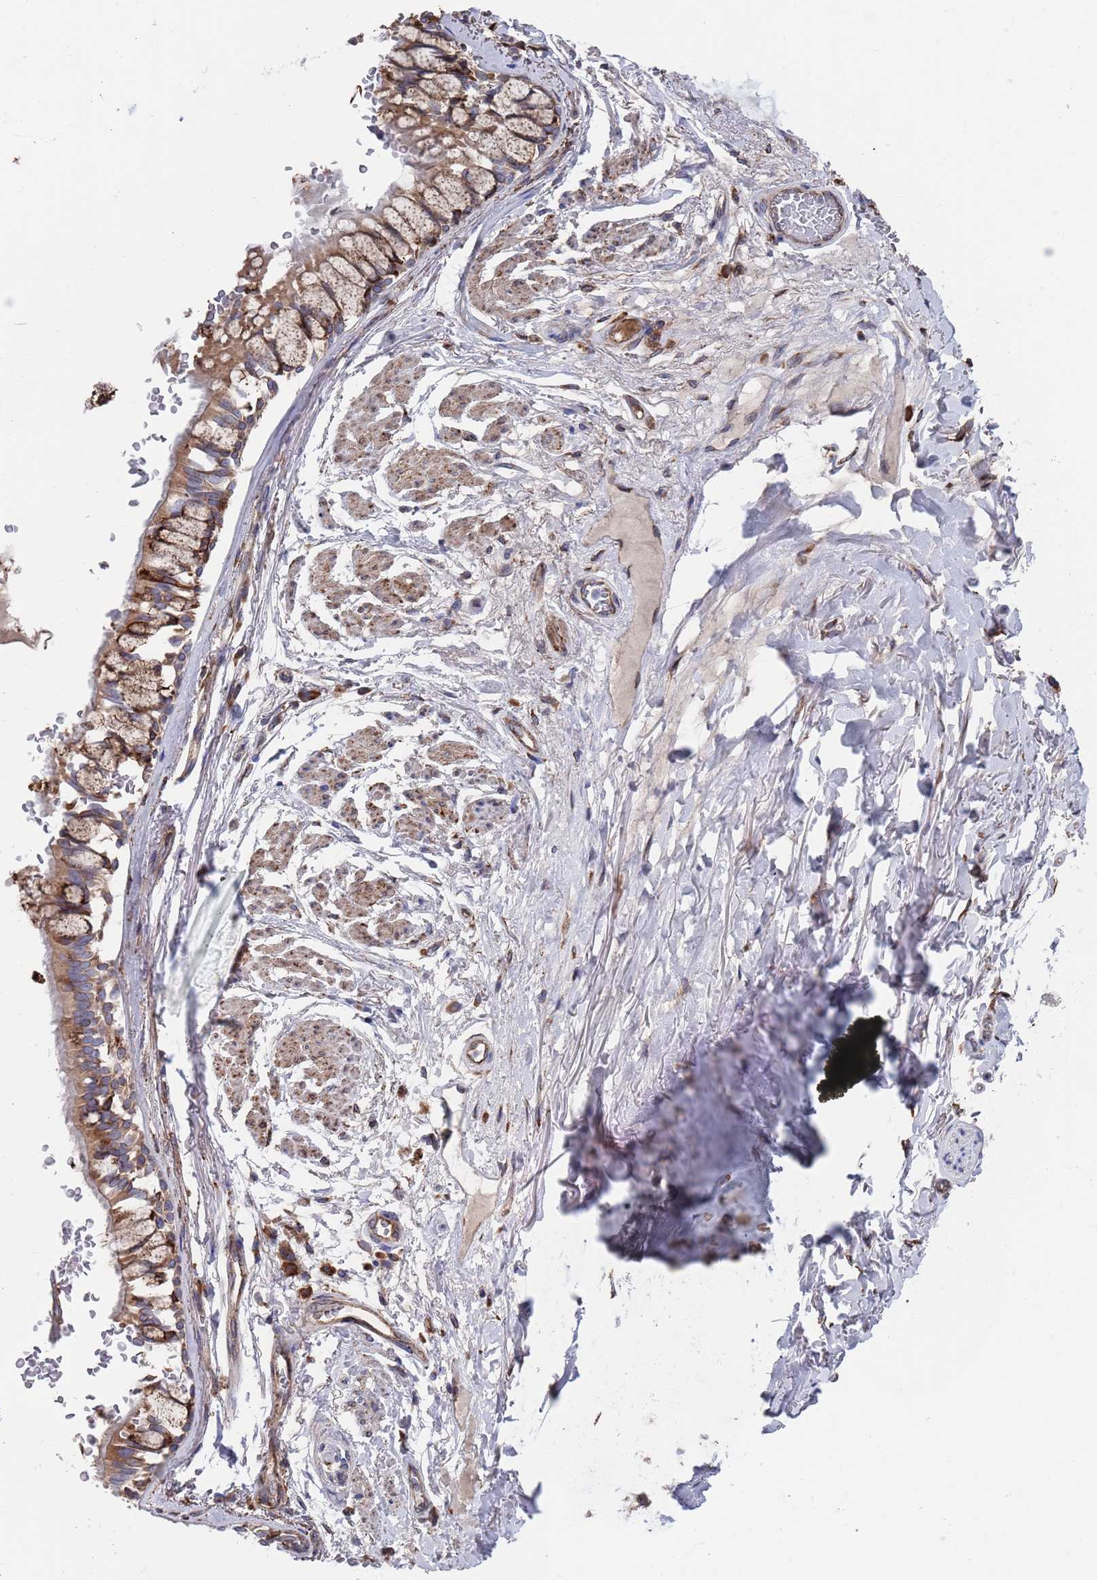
{"staining": {"intensity": "moderate", "quantity": ">75%", "location": "cytoplasmic/membranous"}, "tissue": "bronchus", "cell_type": "Respiratory epithelial cells", "image_type": "normal", "snomed": [{"axis": "morphology", "description": "Normal tissue, NOS"}, {"axis": "topography", "description": "Bronchus"}], "caption": "Moderate cytoplasmic/membranous protein staining is identified in approximately >75% of respiratory epithelial cells in bronchus.", "gene": "GID8", "patient": {"sex": "male", "age": 70}}